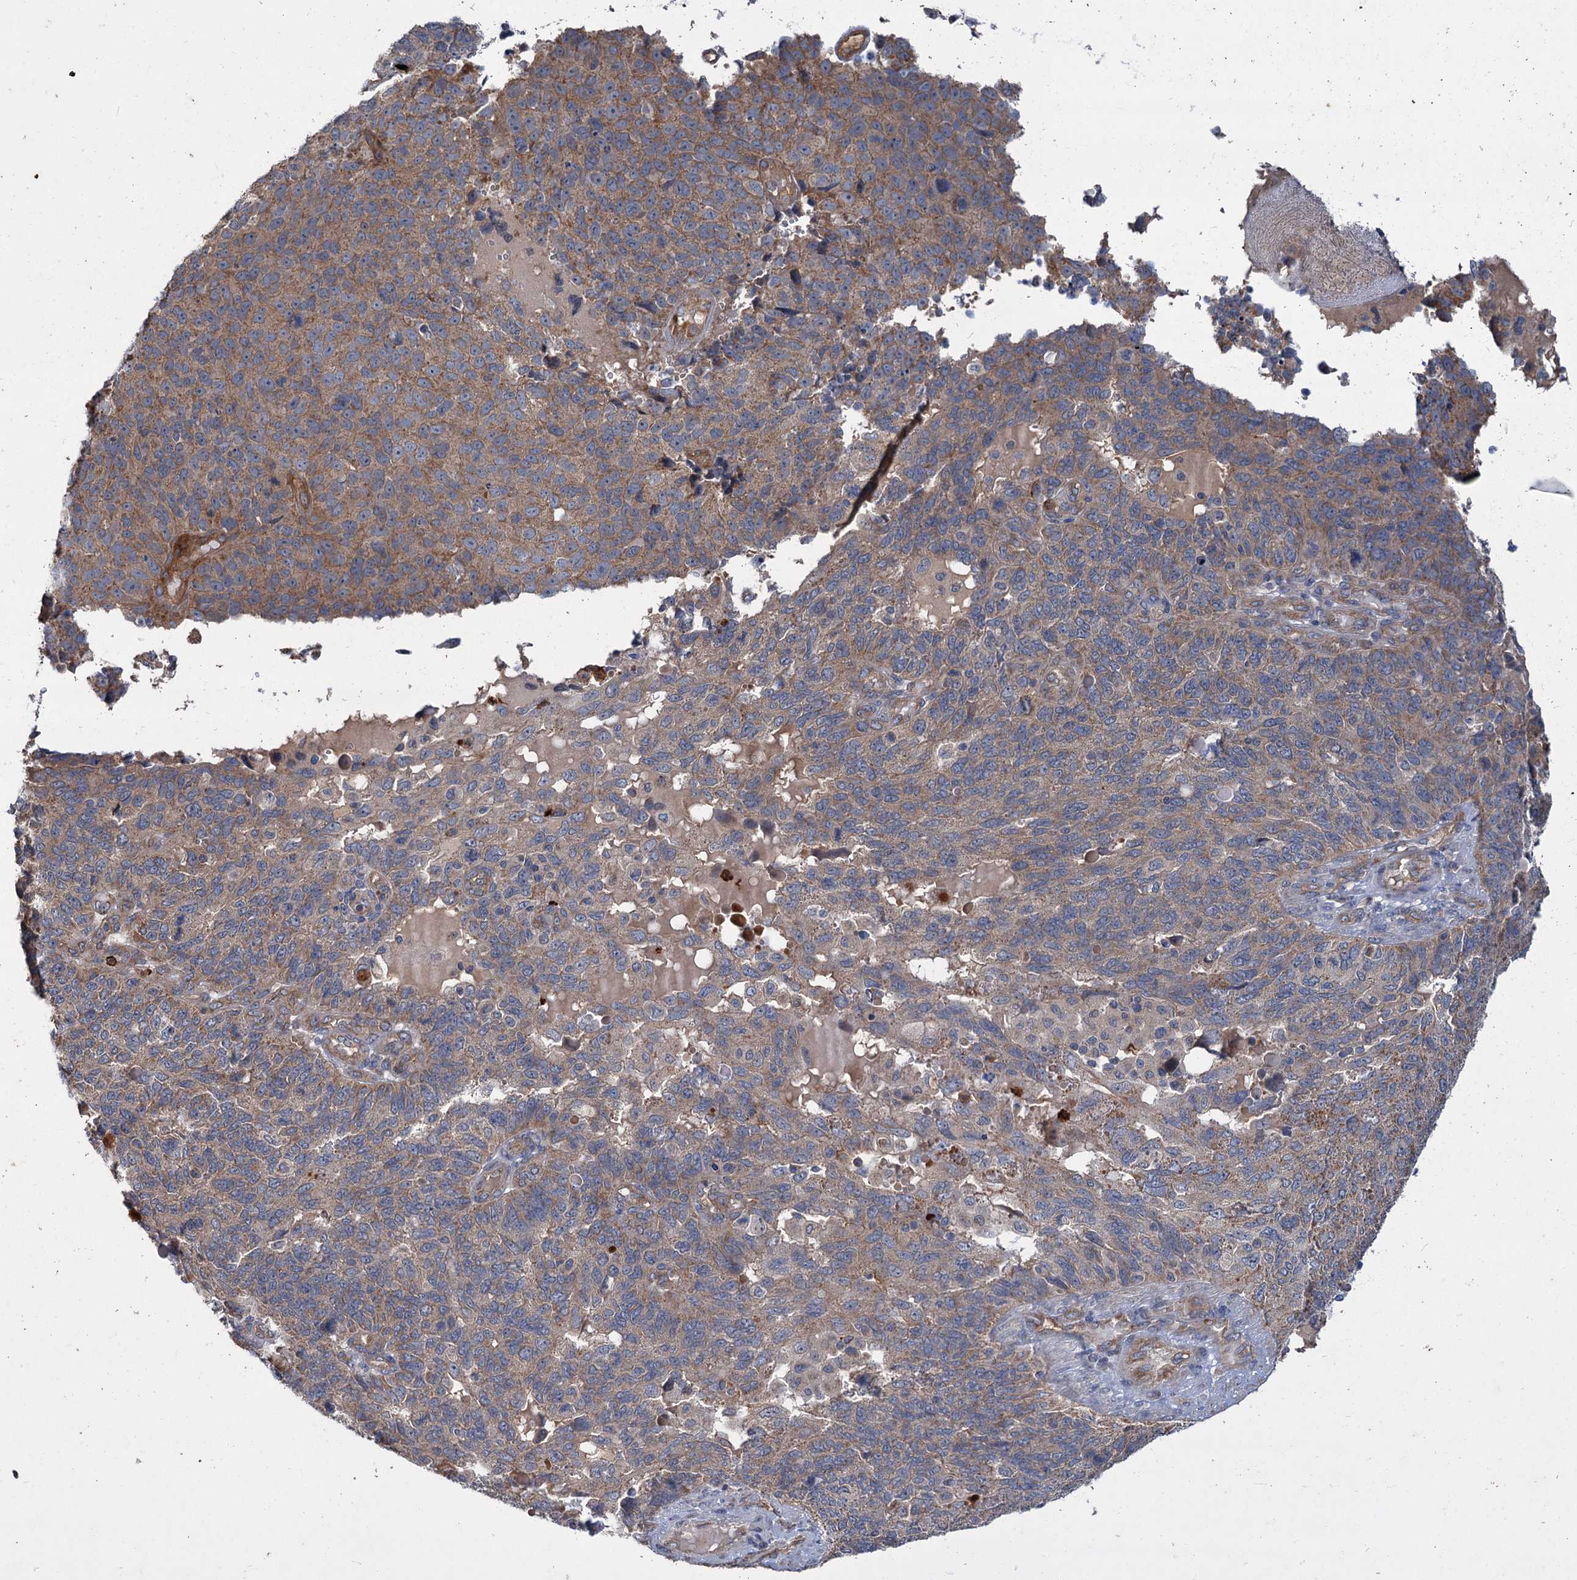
{"staining": {"intensity": "weak", "quantity": ">75%", "location": "cytoplasmic/membranous"}, "tissue": "endometrial cancer", "cell_type": "Tumor cells", "image_type": "cancer", "snomed": [{"axis": "morphology", "description": "Adenocarcinoma, NOS"}, {"axis": "topography", "description": "Endometrium"}], "caption": "About >75% of tumor cells in endometrial cancer (adenocarcinoma) exhibit weak cytoplasmic/membranous protein positivity as visualized by brown immunohistochemical staining.", "gene": "DYNC2H1", "patient": {"sex": "female", "age": 66}}